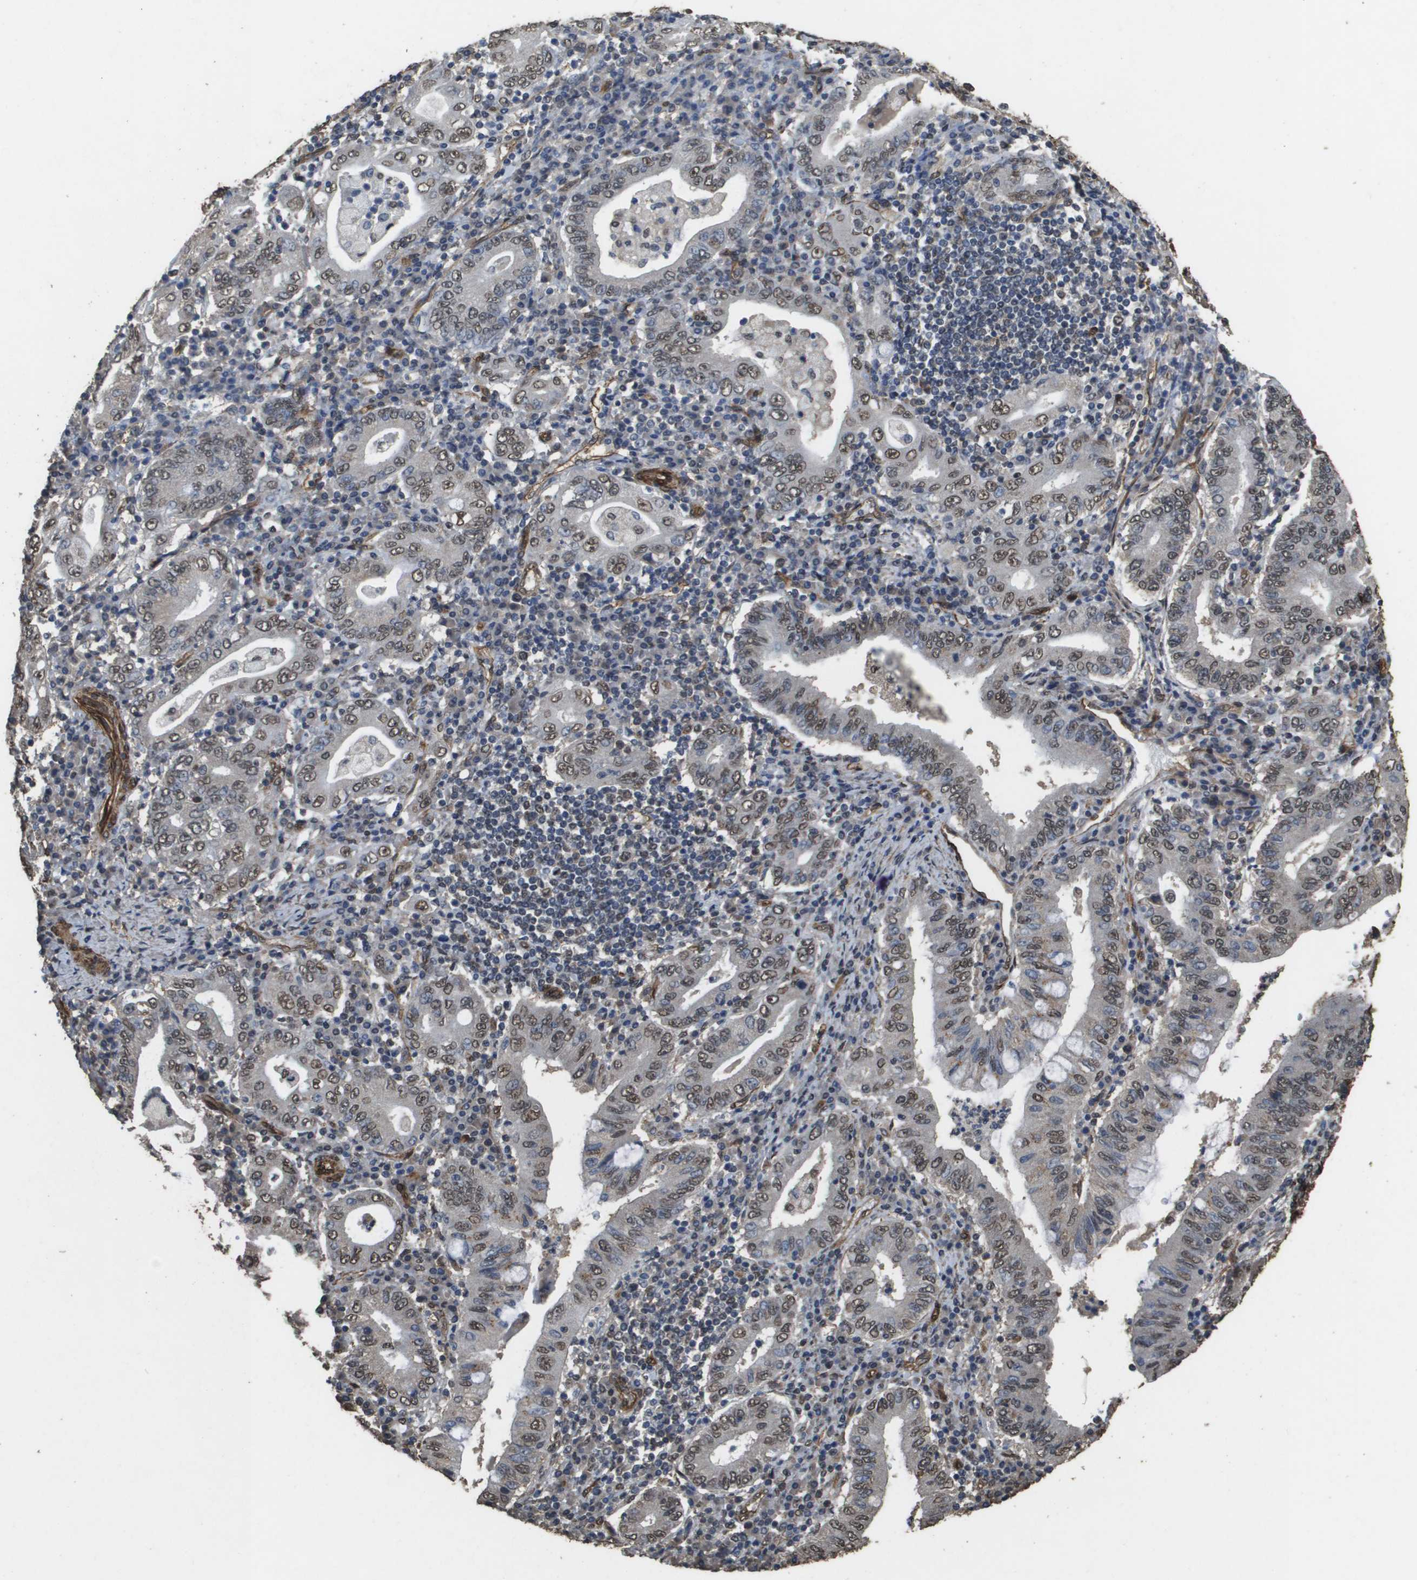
{"staining": {"intensity": "weak", "quantity": ">75%", "location": "nuclear"}, "tissue": "stomach cancer", "cell_type": "Tumor cells", "image_type": "cancer", "snomed": [{"axis": "morphology", "description": "Normal tissue, NOS"}, {"axis": "morphology", "description": "Adenocarcinoma, NOS"}, {"axis": "topography", "description": "Esophagus"}, {"axis": "topography", "description": "Stomach, upper"}, {"axis": "topography", "description": "Peripheral nerve tissue"}], "caption": "This micrograph displays IHC staining of stomach cancer (adenocarcinoma), with low weak nuclear staining in approximately >75% of tumor cells.", "gene": "AAMP", "patient": {"sex": "male", "age": 62}}